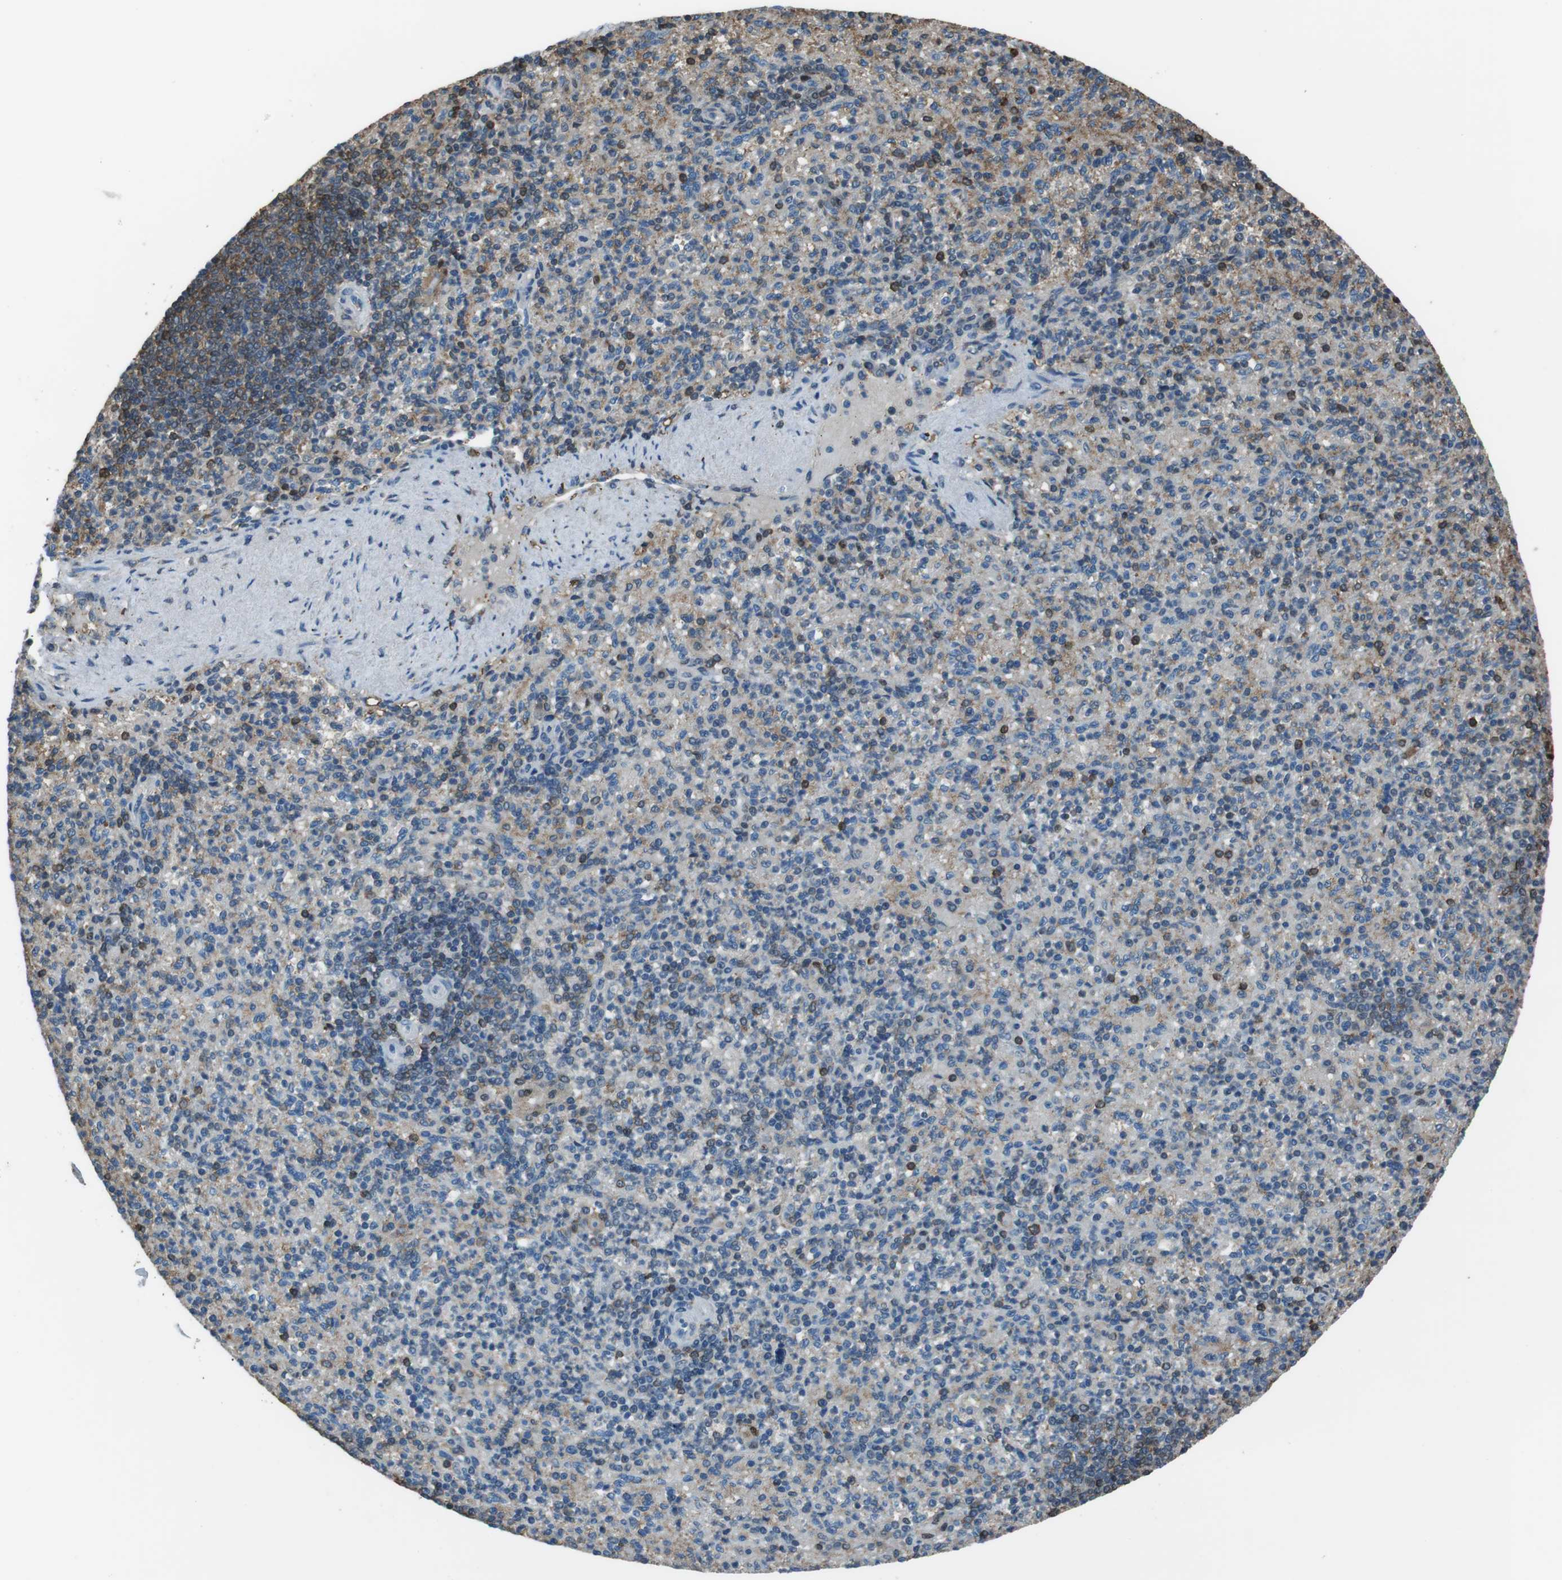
{"staining": {"intensity": "moderate", "quantity": "<25%", "location": "cytoplasmic/membranous,nuclear"}, "tissue": "spleen", "cell_type": "Cells in red pulp", "image_type": "normal", "snomed": [{"axis": "morphology", "description": "Normal tissue, NOS"}, {"axis": "topography", "description": "Spleen"}], "caption": "An immunohistochemistry (IHC) histopathology image of normal tissue is shown. Protein staining in brown shows moderate cytoplasmic/membranous,nuclear positivity in spleen within cells in red pulp.", "gene": "TWSG1", "patient": {"sex": "female", "age": 74}}